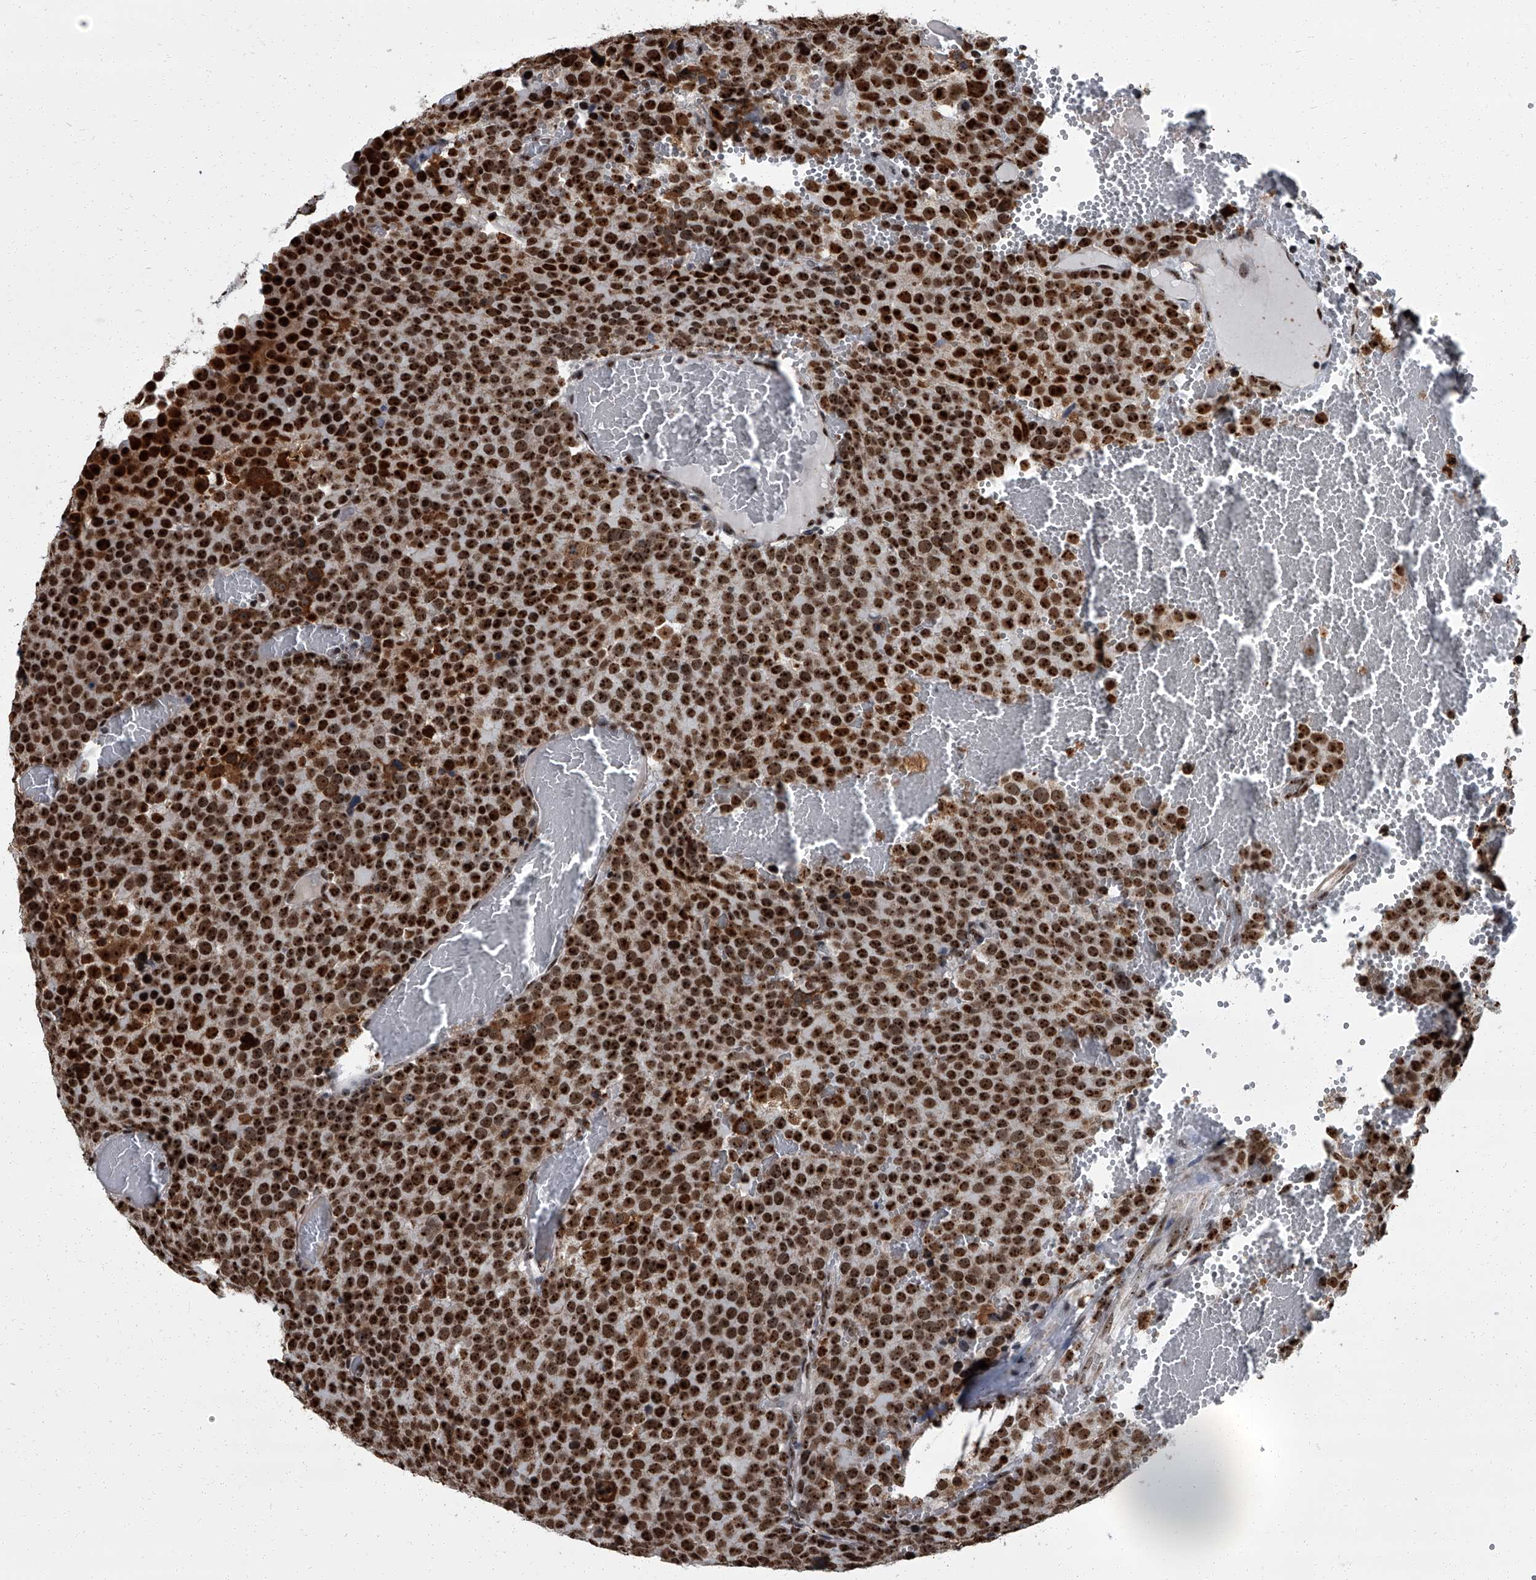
{"staining": {"intensity": "strong", "quantity": ">75%", "location": "cytoplasmic/membranous,nuclear"}, "tissue": "testis cancer", "cell_type": "Tumor cells", "image_type": "cancer", "snomed": [{"axis": "morphology", "description": "Seminoma, NOS"}, {"axis": "topography", "description": "Testis"}], "caption": "The micrograph reveals staining of testis cancer, revealing strong cytoplasmic/membranous and nuclear protein staining (brown color) within tumor cells.", "gene": "ZNF518B", "patient": {"sex": "male", "age": 71}}